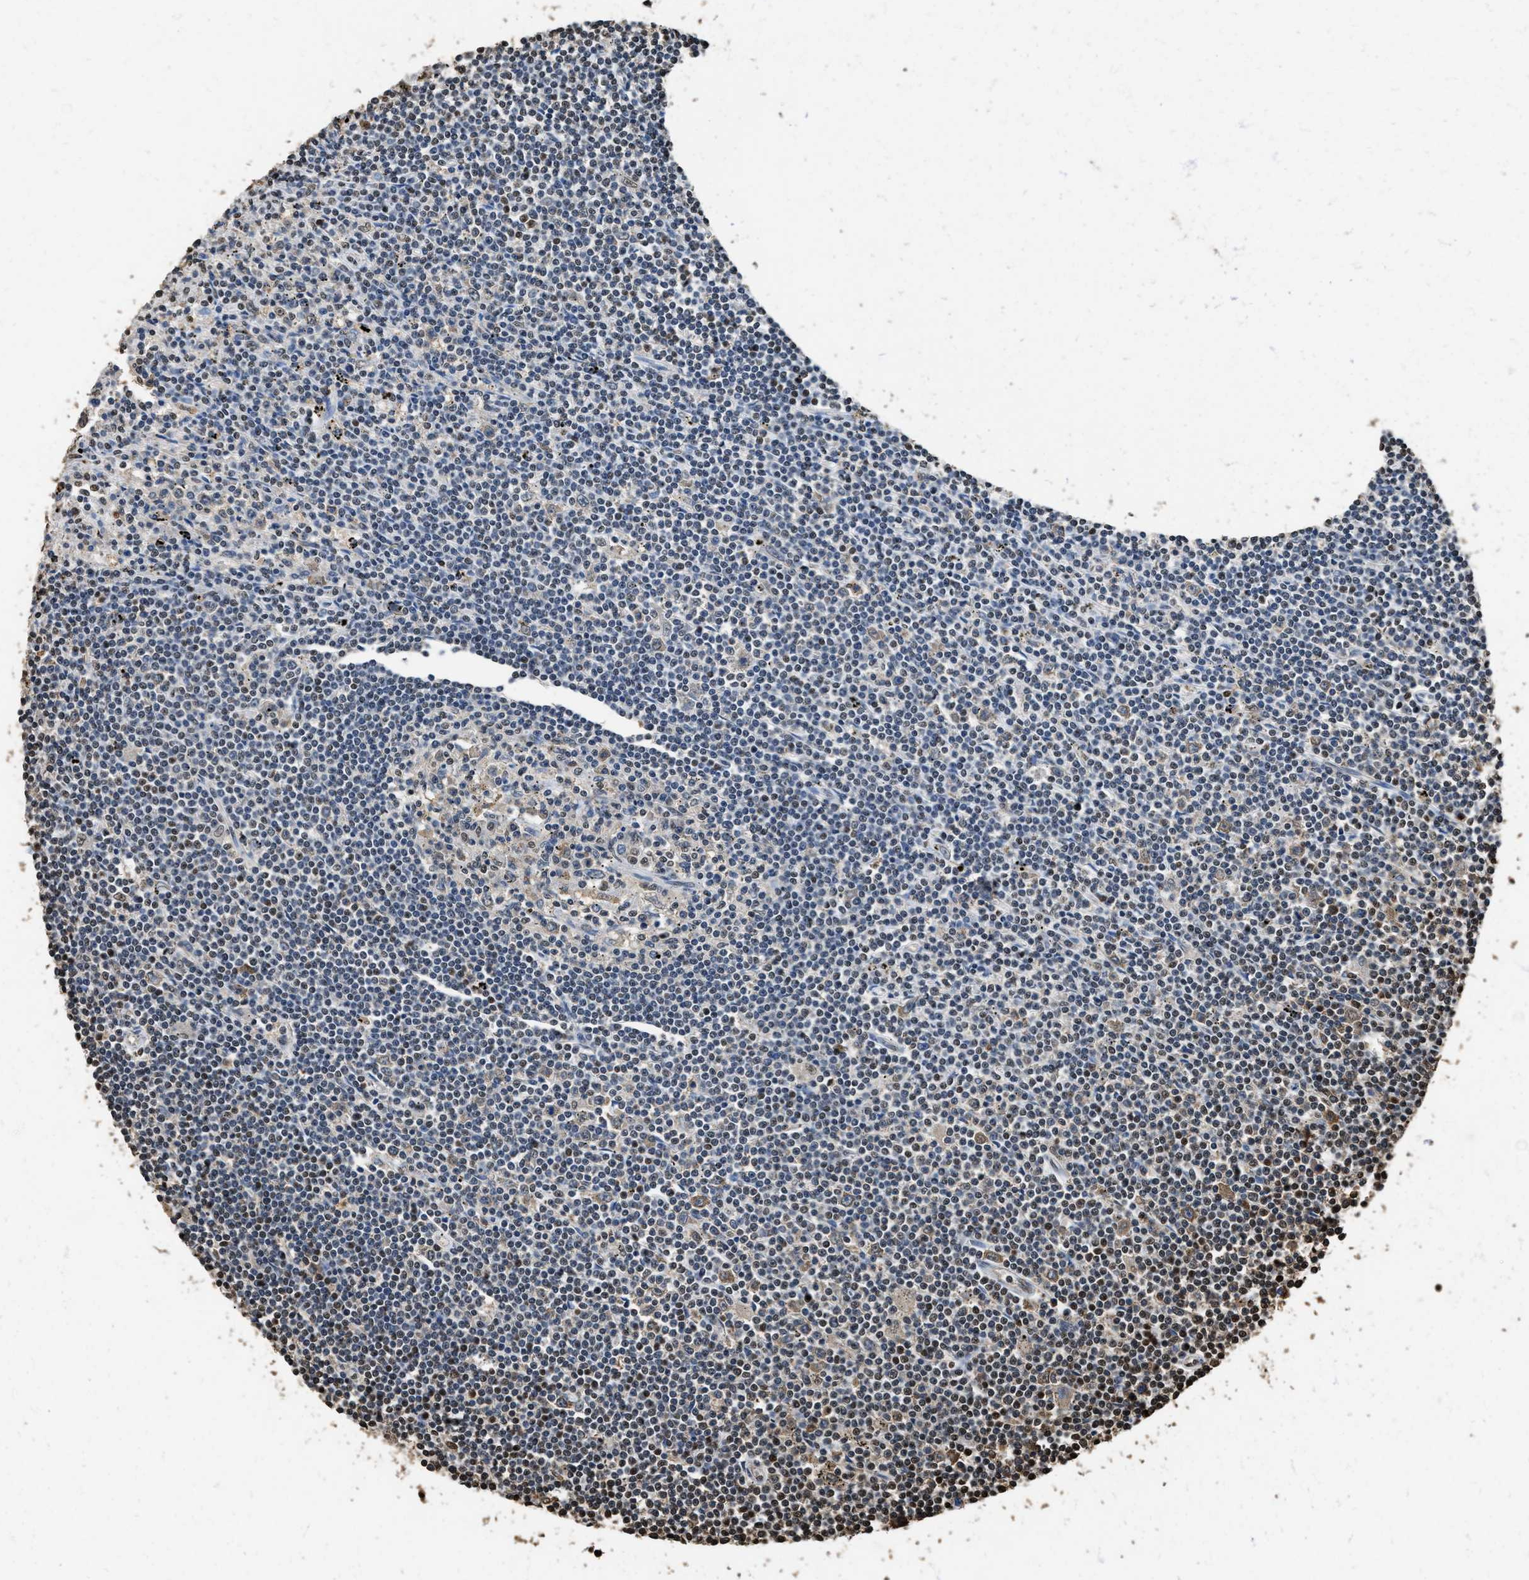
{"staining": {"intensity": "moderate", "quantity": "25%-75%", "location": "cytoplasmic/membranous"}, "tissue": "lymphoma", "cell_type": "Tumor cells", "image_type": "cancer", "snomed": [{"axis": "morphology", "description": "Malignant lymphoma, non-Hodgkin's type, Low grade"}, {"axis": "topography", "description": "Spleen"}], "caption": "High-power microscopy captured an immunohistochemistry micrograph of lymphoma, revealing moderate cytoplasmic/membranous positivity in about 25%-75% of tumor cells. Immunohistochemistry (ihc) stains the protein in brown and the nuclei are stained blue.", "gene": "GAPDH", "patient": {"sex": "male", "age": 76}}